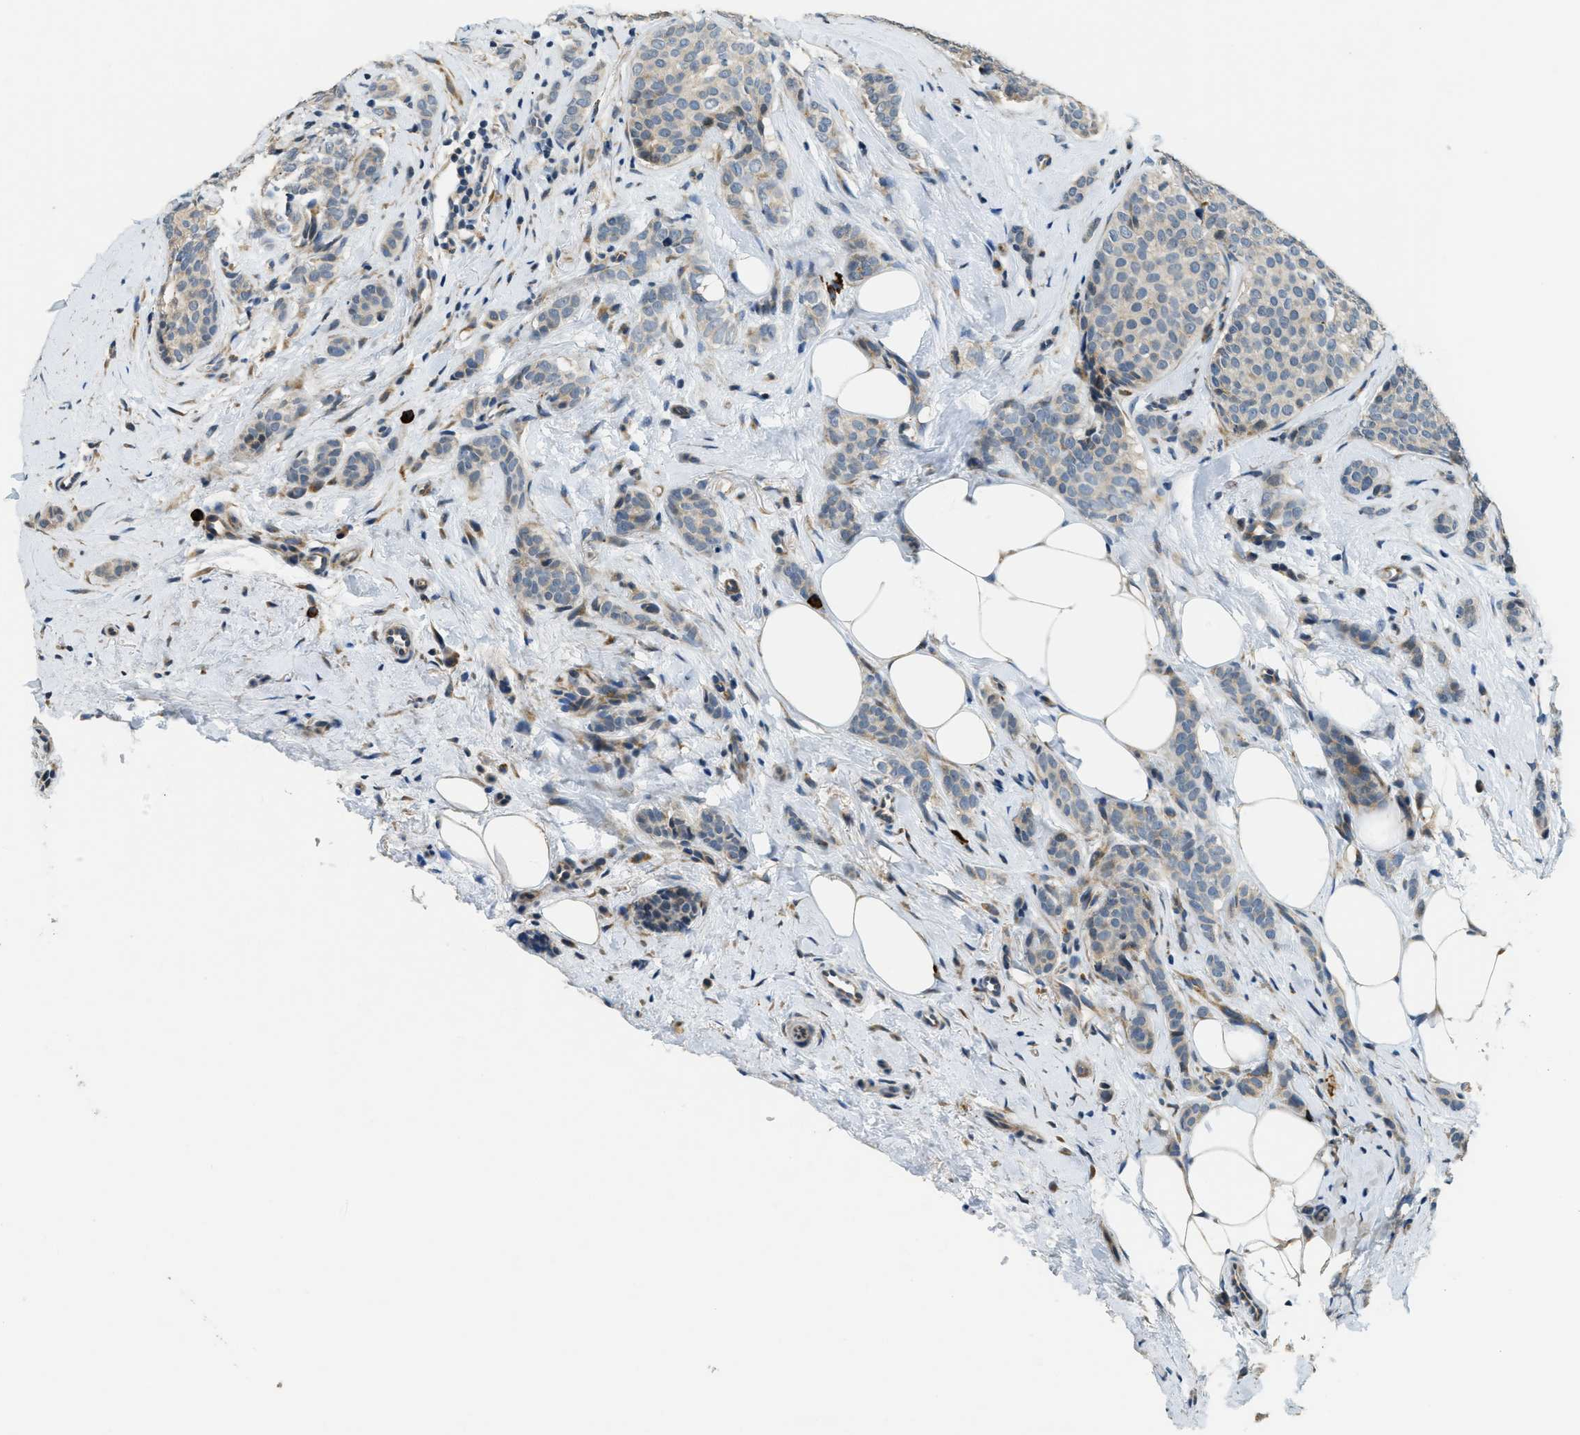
{"staining": {"intensity": "weak", "quantity": "<25%", "location": "cytoplasmic/membranous"}, "tissue": "breast cancer", "cell_type": "Tumor cells", "image_type": "cancer", "snomed": [{"axis": "morphology", "description": "Lobular carcinoma"}, {"axis": "topography", "description": "Skin"}, {"axis": "topography", "description": "Breast"}], "caption": "Human breast cancer (lobular carcinoma) stained for a protein using immunohistochemistry displays no positivity in tumor cells.", "gene": "HERC2", "patient": {"sex": "female", "age": 46}}